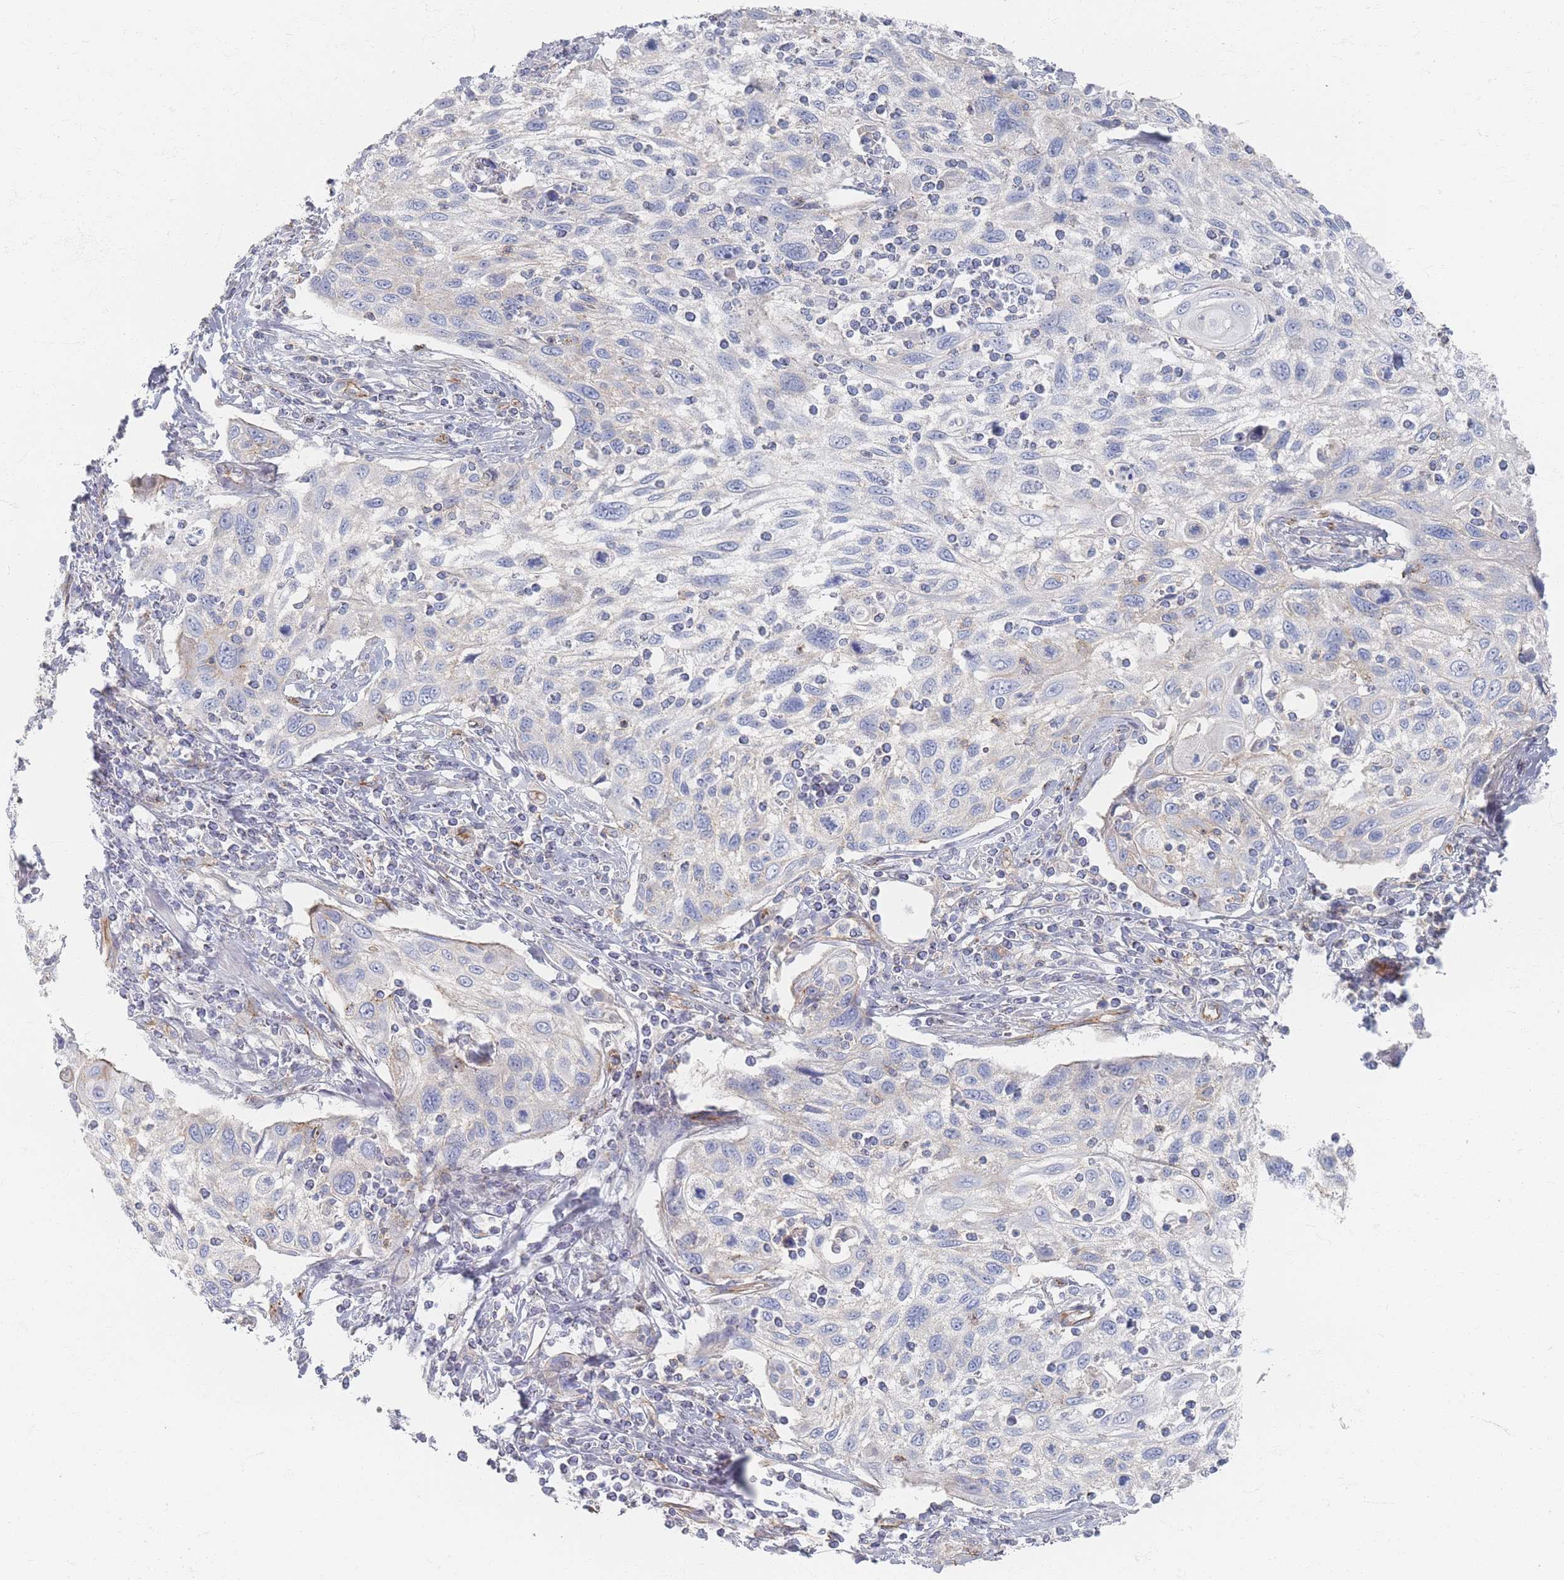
{"staining": {"intensity": "negative", "quantity": "none", "location": "none"}, "tissue": "cervical cancer", "cell_type": "Tumor cells", "image_type": "cancer", "snomed": [{"axis": "morphology", "description": "Squamous cell carcinoma, NOS"}, {"axis": "topography", "description": "Cervix"}], "caption": "A high-resolution image shows IHC staining of cervical squamous cell carcinoma, which exhibits no significant expression in tumor cells. The staining was performed using DAB (3,3'-diaminobenzidine) to visualize the protein expression in brown, while the nuclei were stained in blue with hematoxylin (Magnification: 20x).", "gene": "GNB1", "patient": {"sex": "female", "age": 70}}